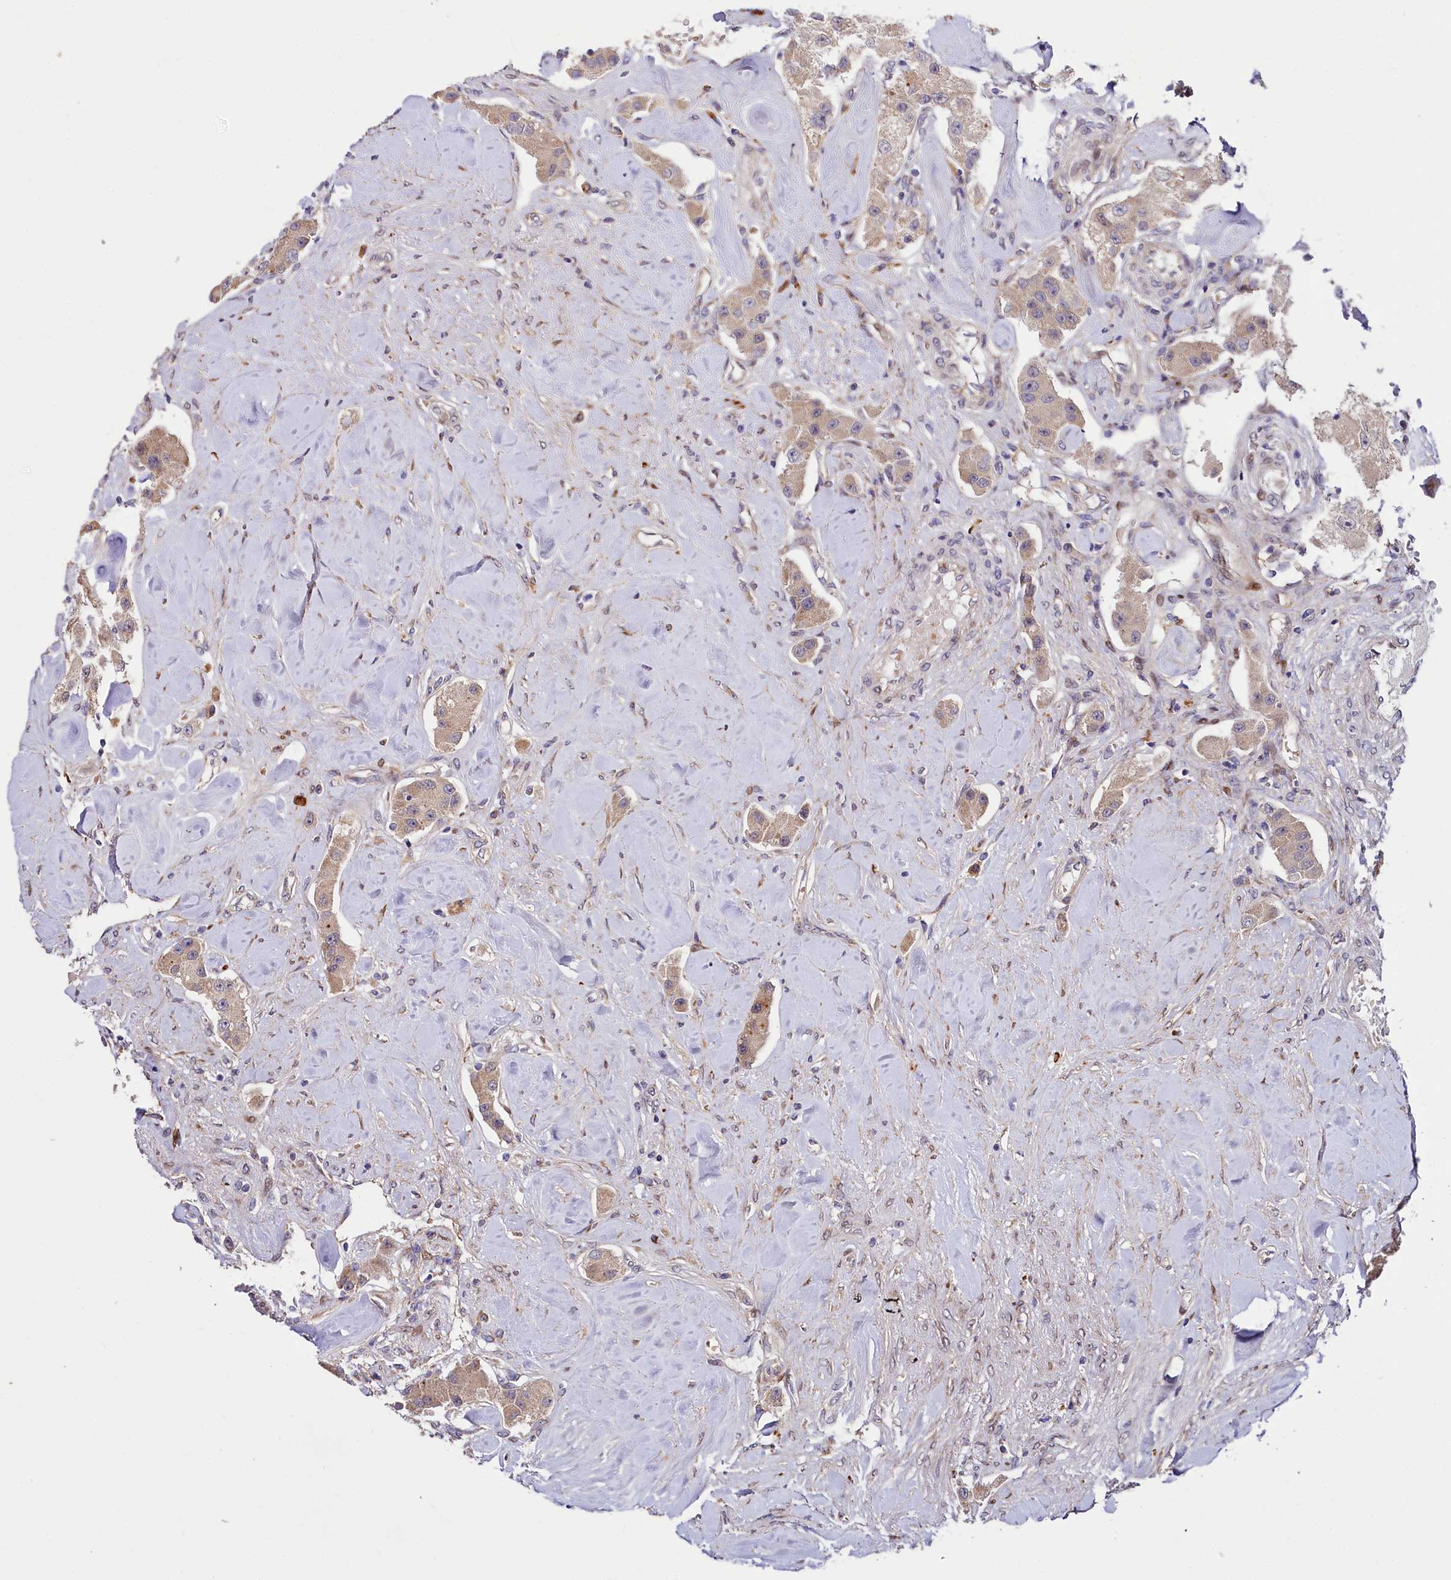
{"staining": {"intensity": "weak", "quantity": "25%-75%", "location": "cytoplasmic/membranous"}, "tissue": "carcinoid", "cell_type": "Tumor cells", "image_type": "cancer", "snomed": [{"axis": "morphology", "description": "Carcinoid, malignant, NOS"}, {"axis": "topography", "description": "Pancreas"}], "caption": "Carcinoid (malignant) was stained to show a protein in brown. There is low levels of weak cytoplasmic/membranous positivity in about 25%-75% of tumor cells.", "gene": "PDZRN3", "patient": {"sex": "male", "age": 41}}